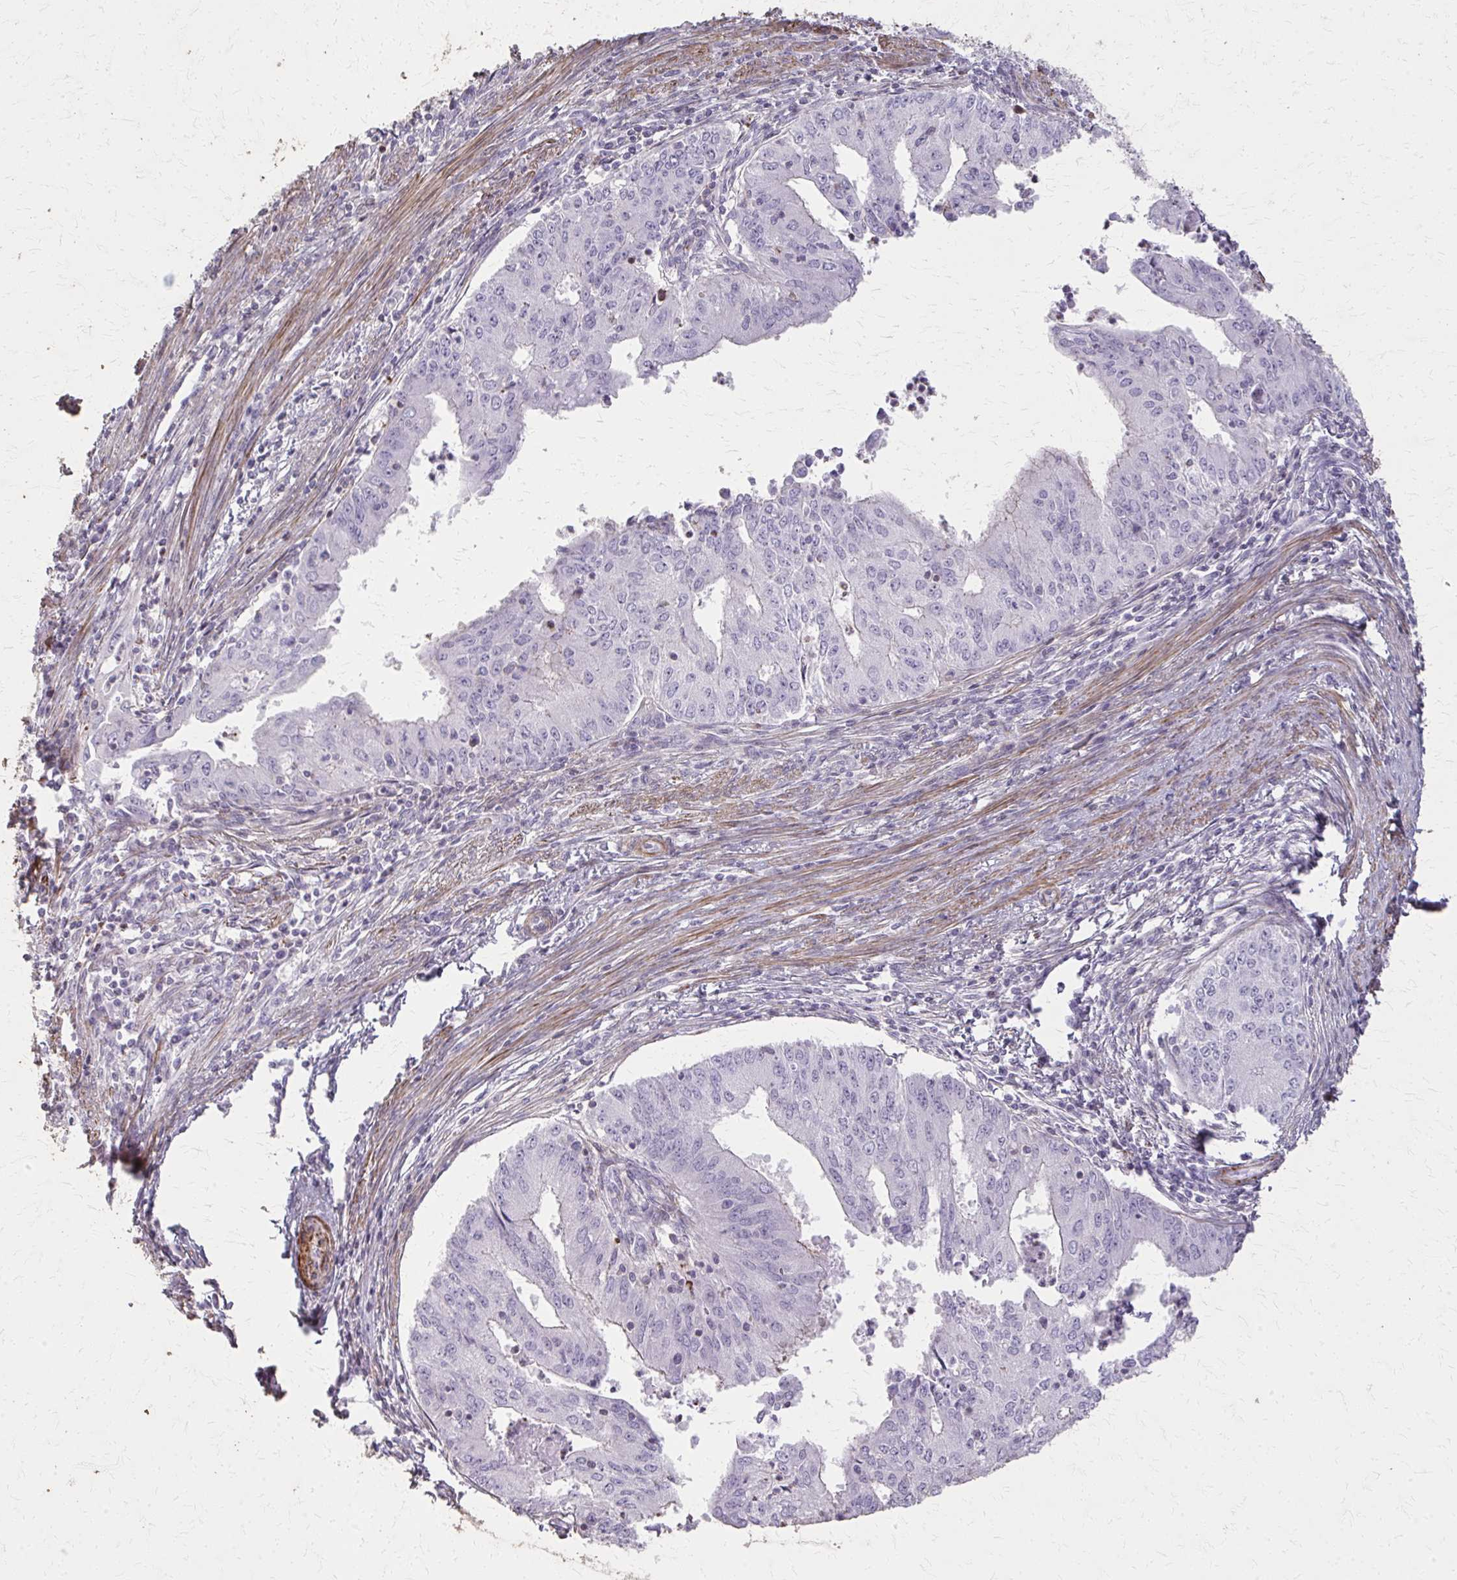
{"staining": {"intensity": "negative", "quantity": "none", "location": "none"}, "tissue": "endometrial cancer", "cell_type": "Tumor cells", "image_type": "cancer", "snomed": [{"axis": "morphology", "description": "Adenocarcinoma, NOS"}, {"axis": "topography", "description": "Endometrium"}], "caption": "Protein analysis of adenocarcinoma (endometrial) exhibits no significant expression in tumor cells.", "gene": "TENM4", "patient": {"sex": "female", "age": 50}}